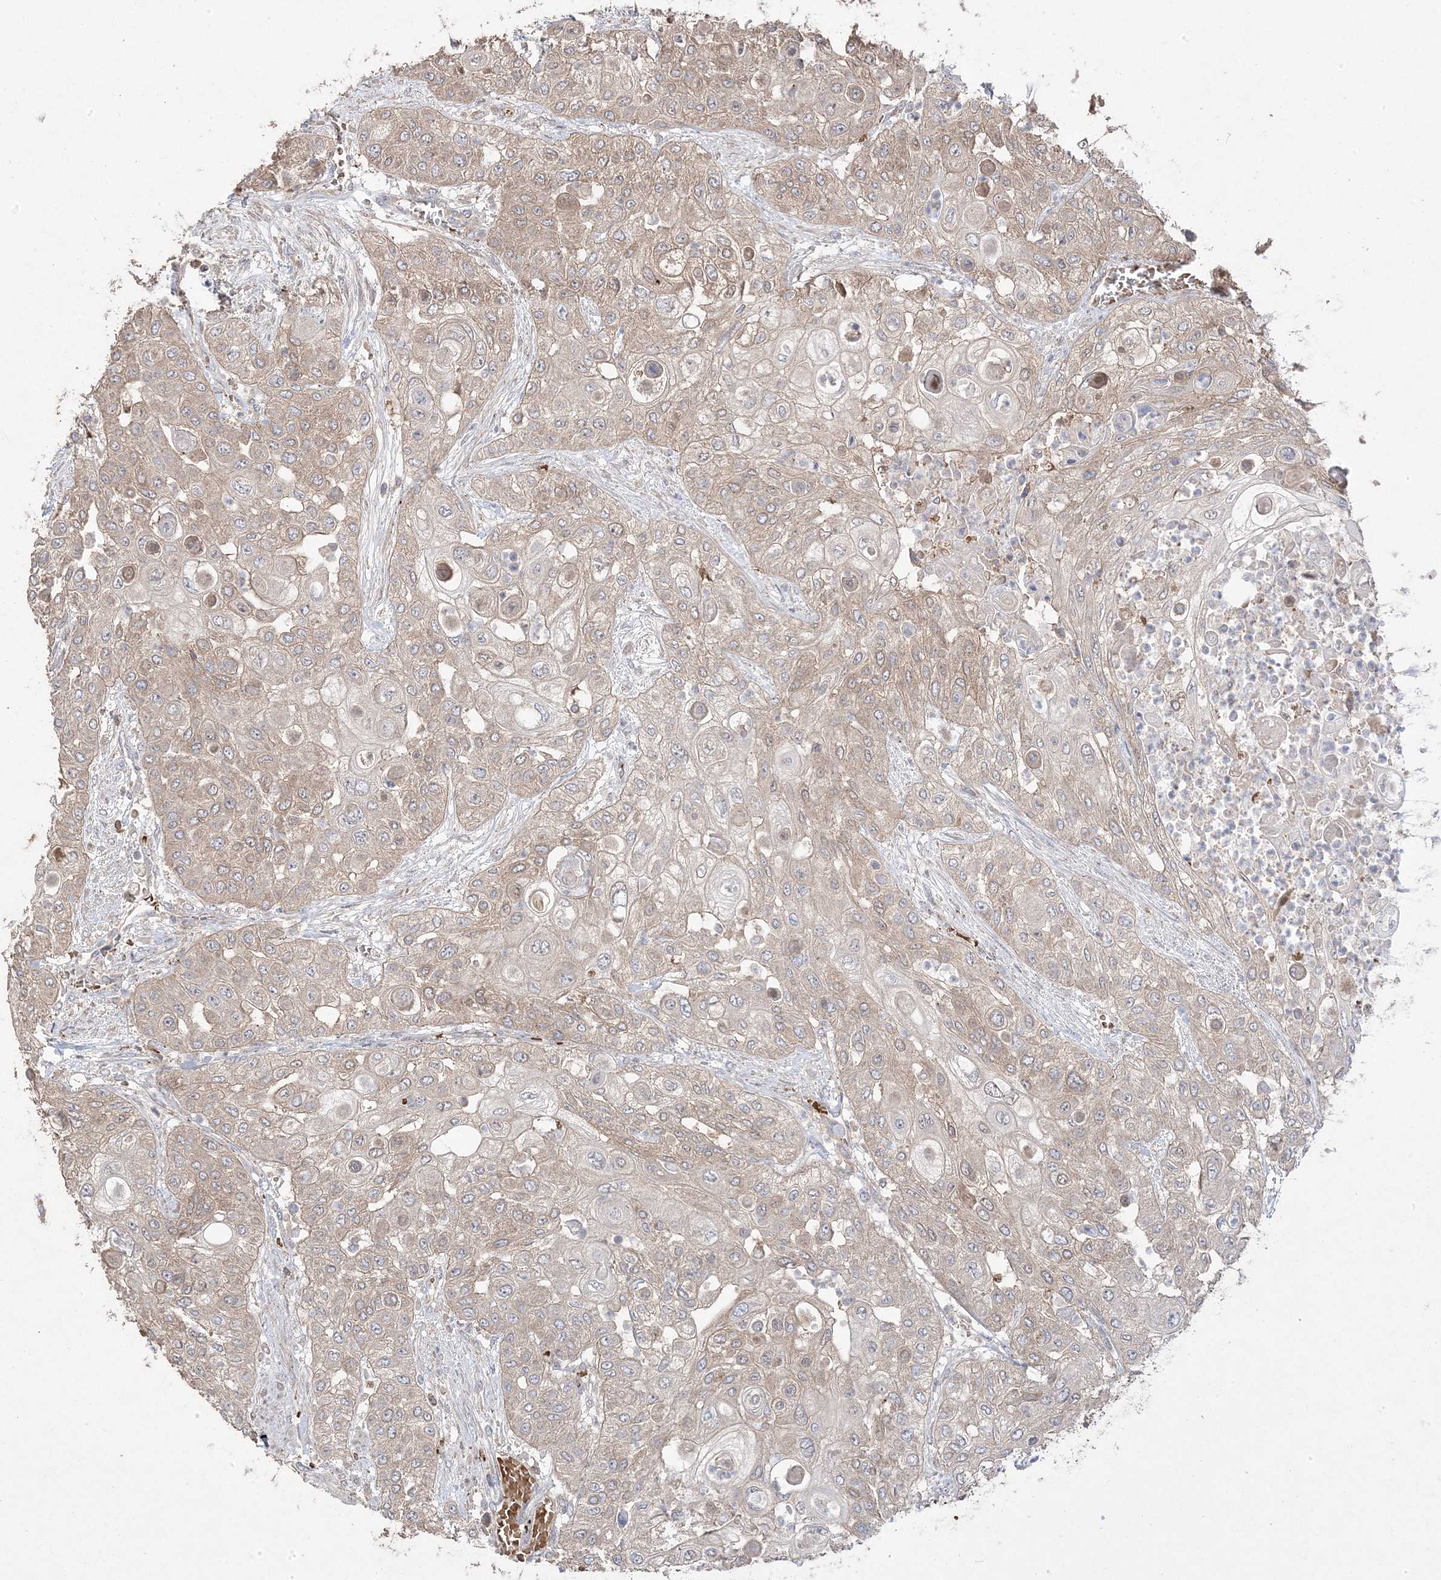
{"staining": {"intensity": "weak", "quantity": "25%-75%", "location": "cytoplasmic/membranous"}, "tissue": "urothelial cancer", "cell_type": "Tumor cells", "image_type": "cancer", "snomed": [{"axis": "morphology", "description": "Urothelial carcinoma, High grade"}, {"axis": "topography", "description": "Urinary bladder"}], "caption": "This is an image of IHC staining of urothelial carcinoma (high-grade), which shows weak positivity in the cytoplasmic/membranous of tumor cells.", "gene": "PPOX", "patient": {"sex": "female", "age": 79}}